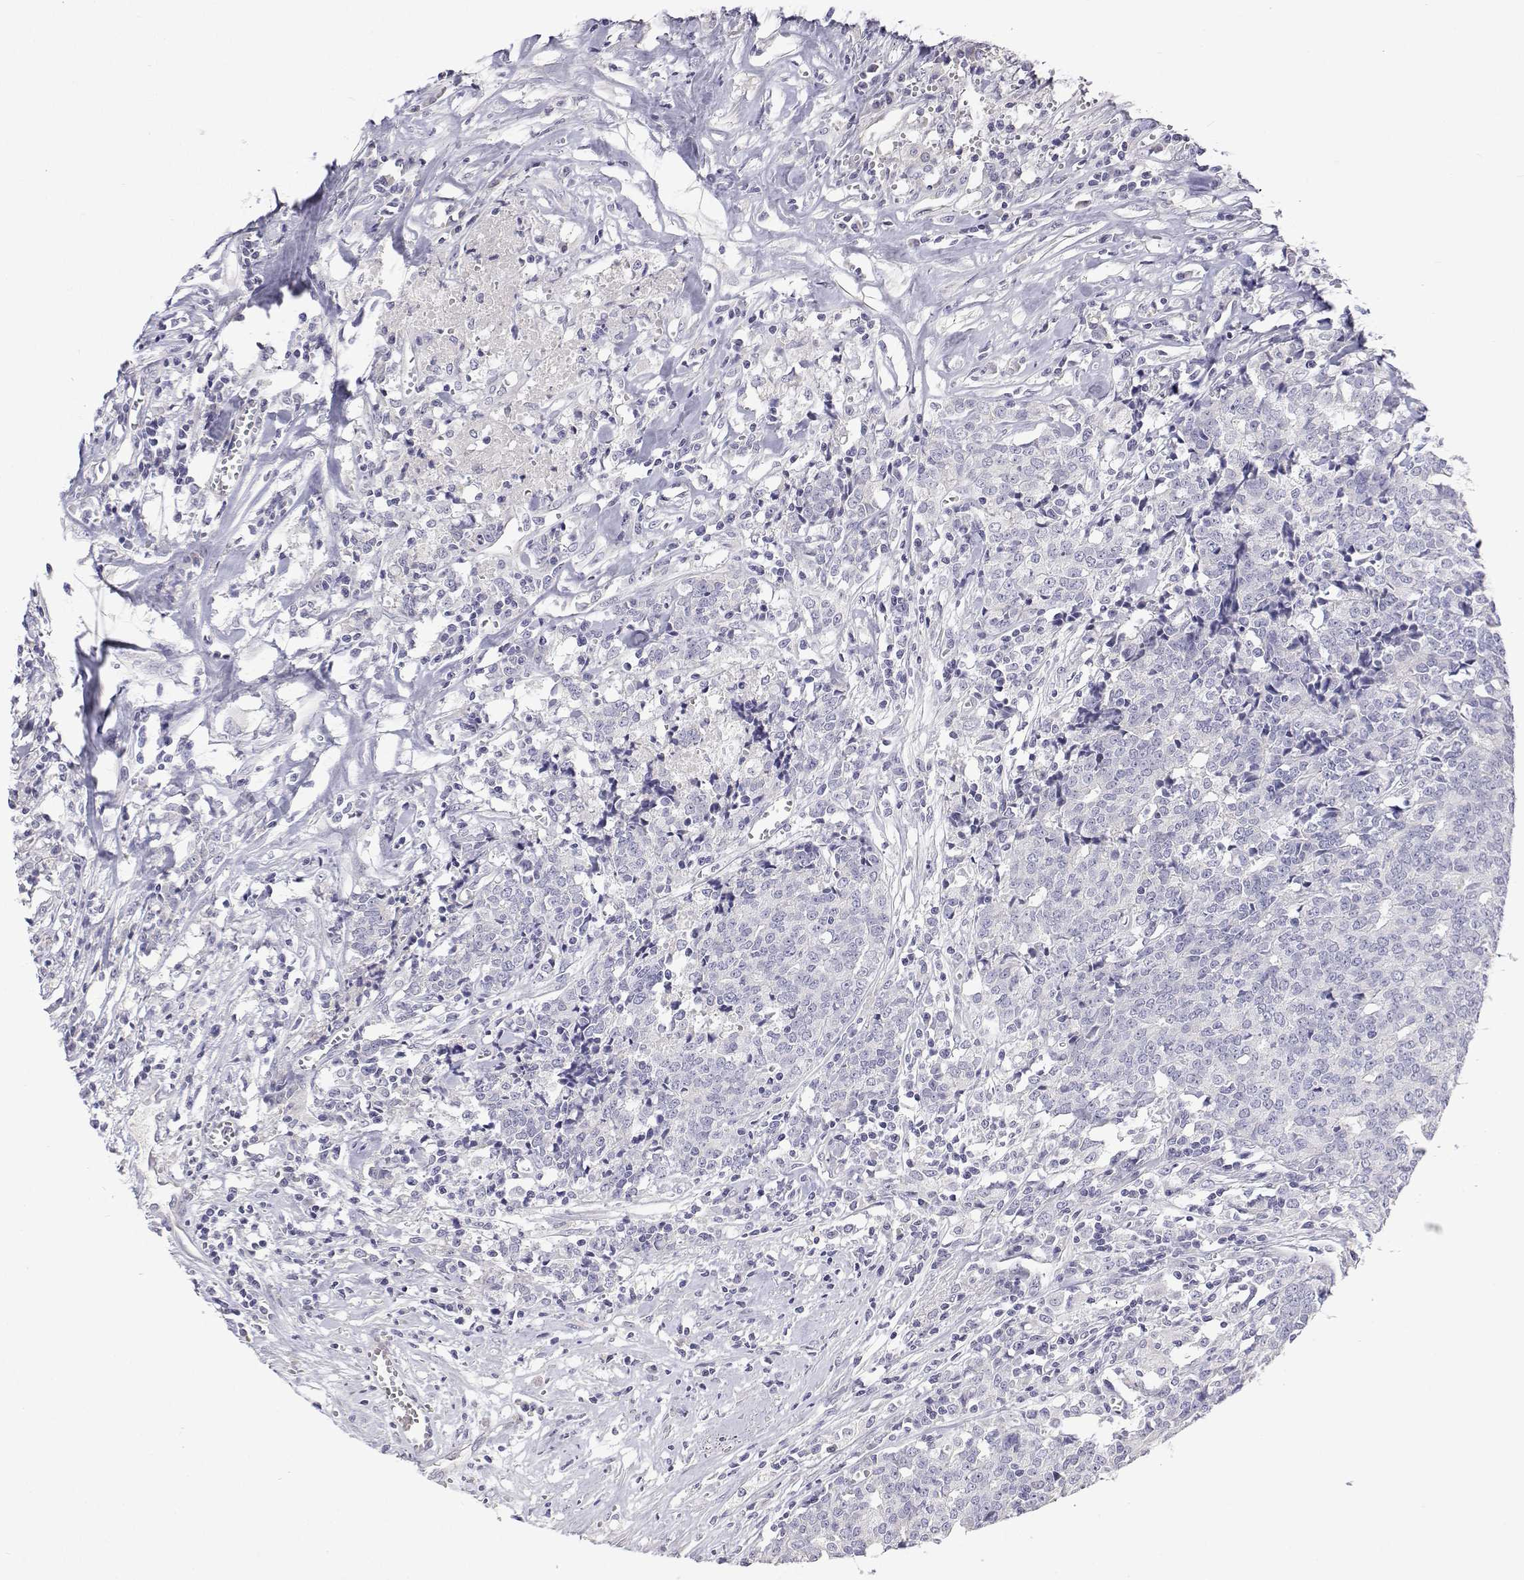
{"staining": {"intensity": "negative", "quantity": "none", "location": "none"}, "tissue": "prostate cancer", "cell_type": "Tumor cells", "image_type": "cancer", "snomed": [{"axis": "morphology", "description": "Adenocarcinoma, High grade"}, {"axis": "topography", "description": "Prostate and seminal vesicle, NOS"}], "caption": "IHC of human high-grade adenocarcinoma (prostate) demonstrates no positivity in tumor cells.", "gene": "ANKRD65", "patient": {"sex": "male", "age": 60}}